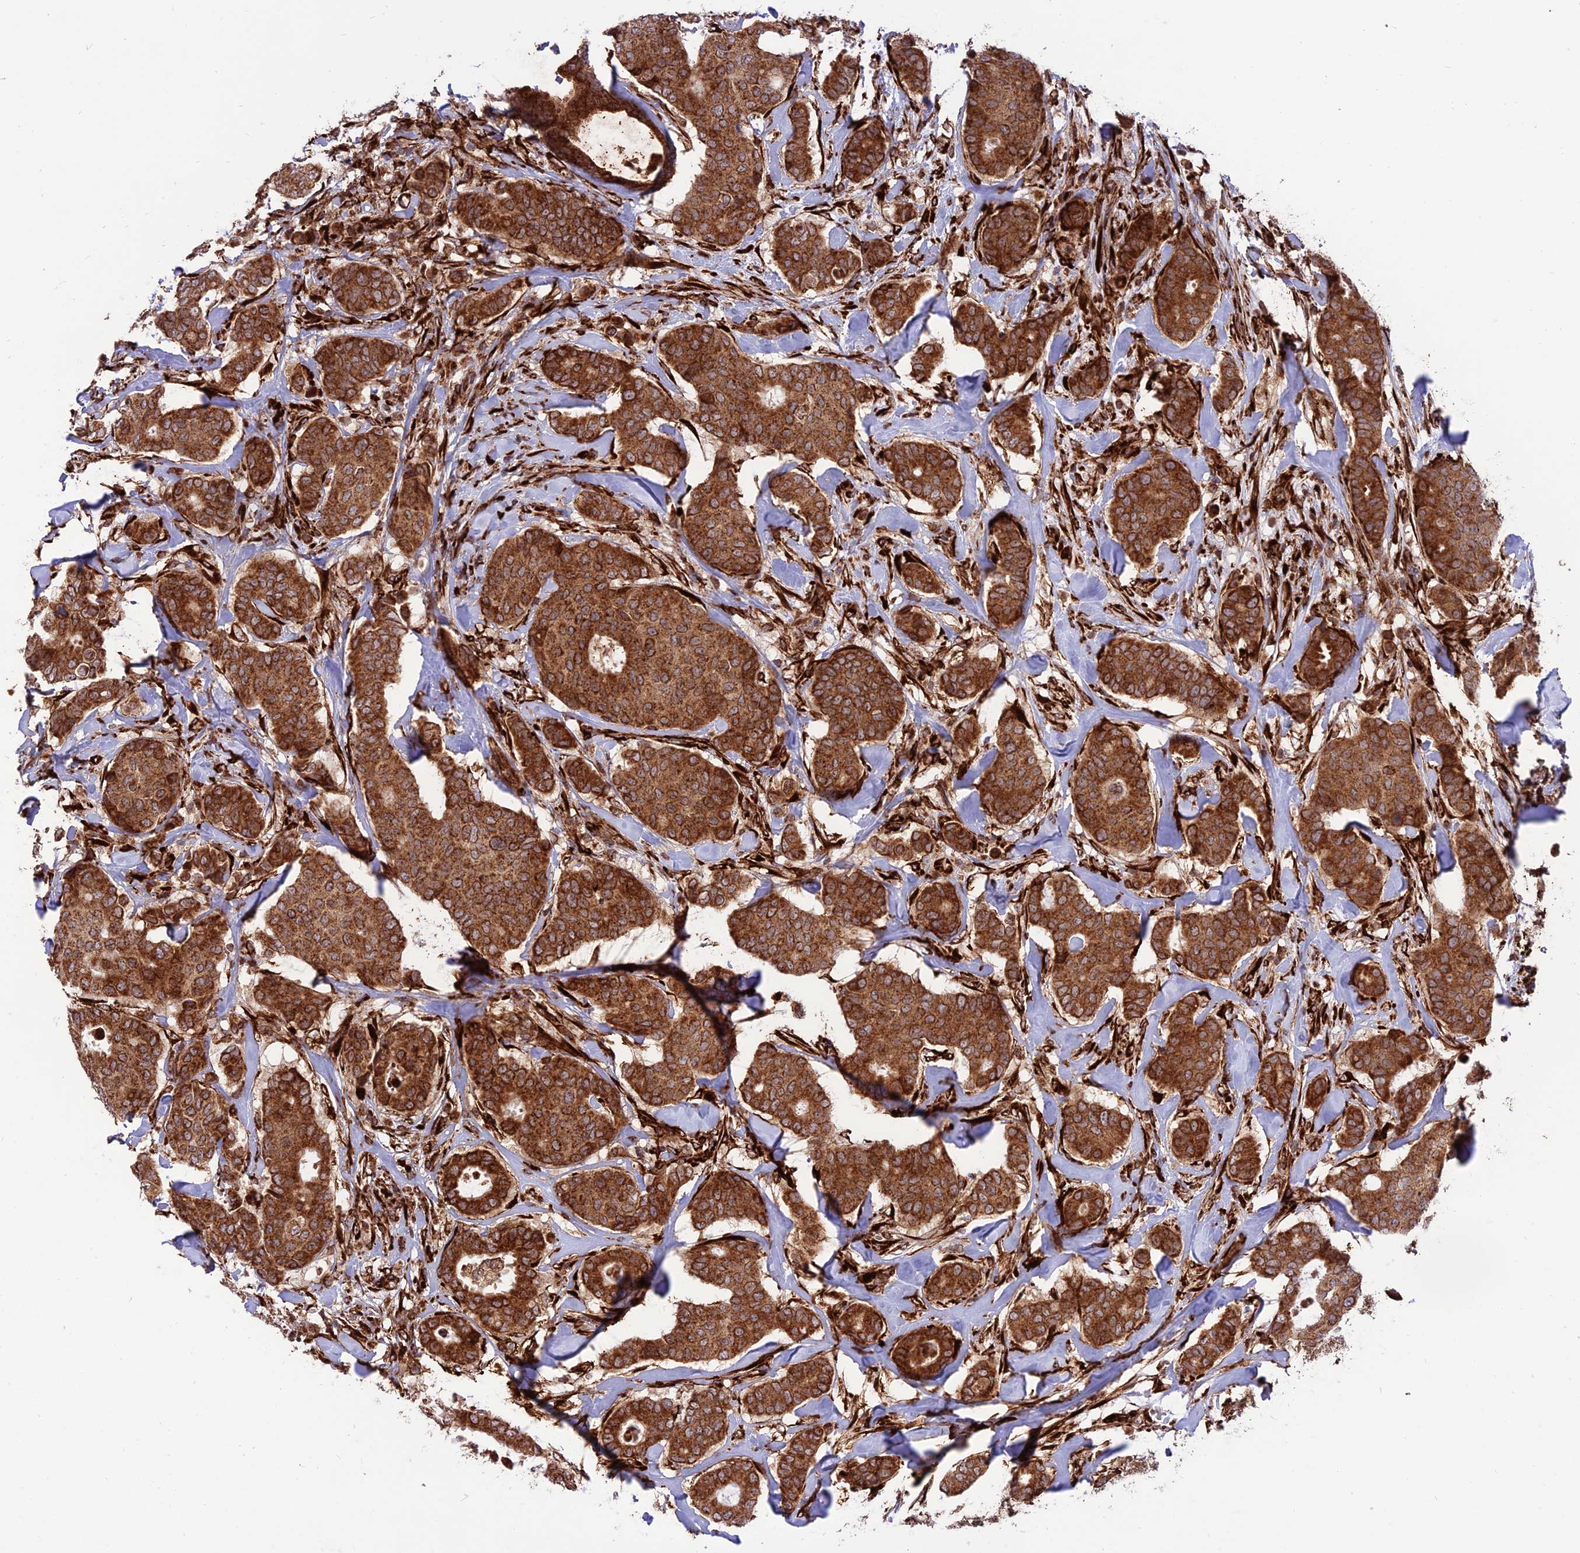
{"staining": {"intensity": "strong", "quantity": ">75%", "location": "cytoplasmic/membranous"}, "tissue": "breast cancer", "cell_type": "Tumor cells", "image_type": "cancer", "snomed": [{"axis": "morphology", "description": "Duct carcinoma"}, {"axis": "topography", "description": "Breast"}], "caption": "Protein staining of breast cancer tissue reveals strong cytoplasmic/membranous positivity in about >75% of tumor cells. (DAB IHC, brown staining for protein, blue staining for nuclei).", "gene": "CRTAP", "patient": {"sex": "female", "age": 75}}